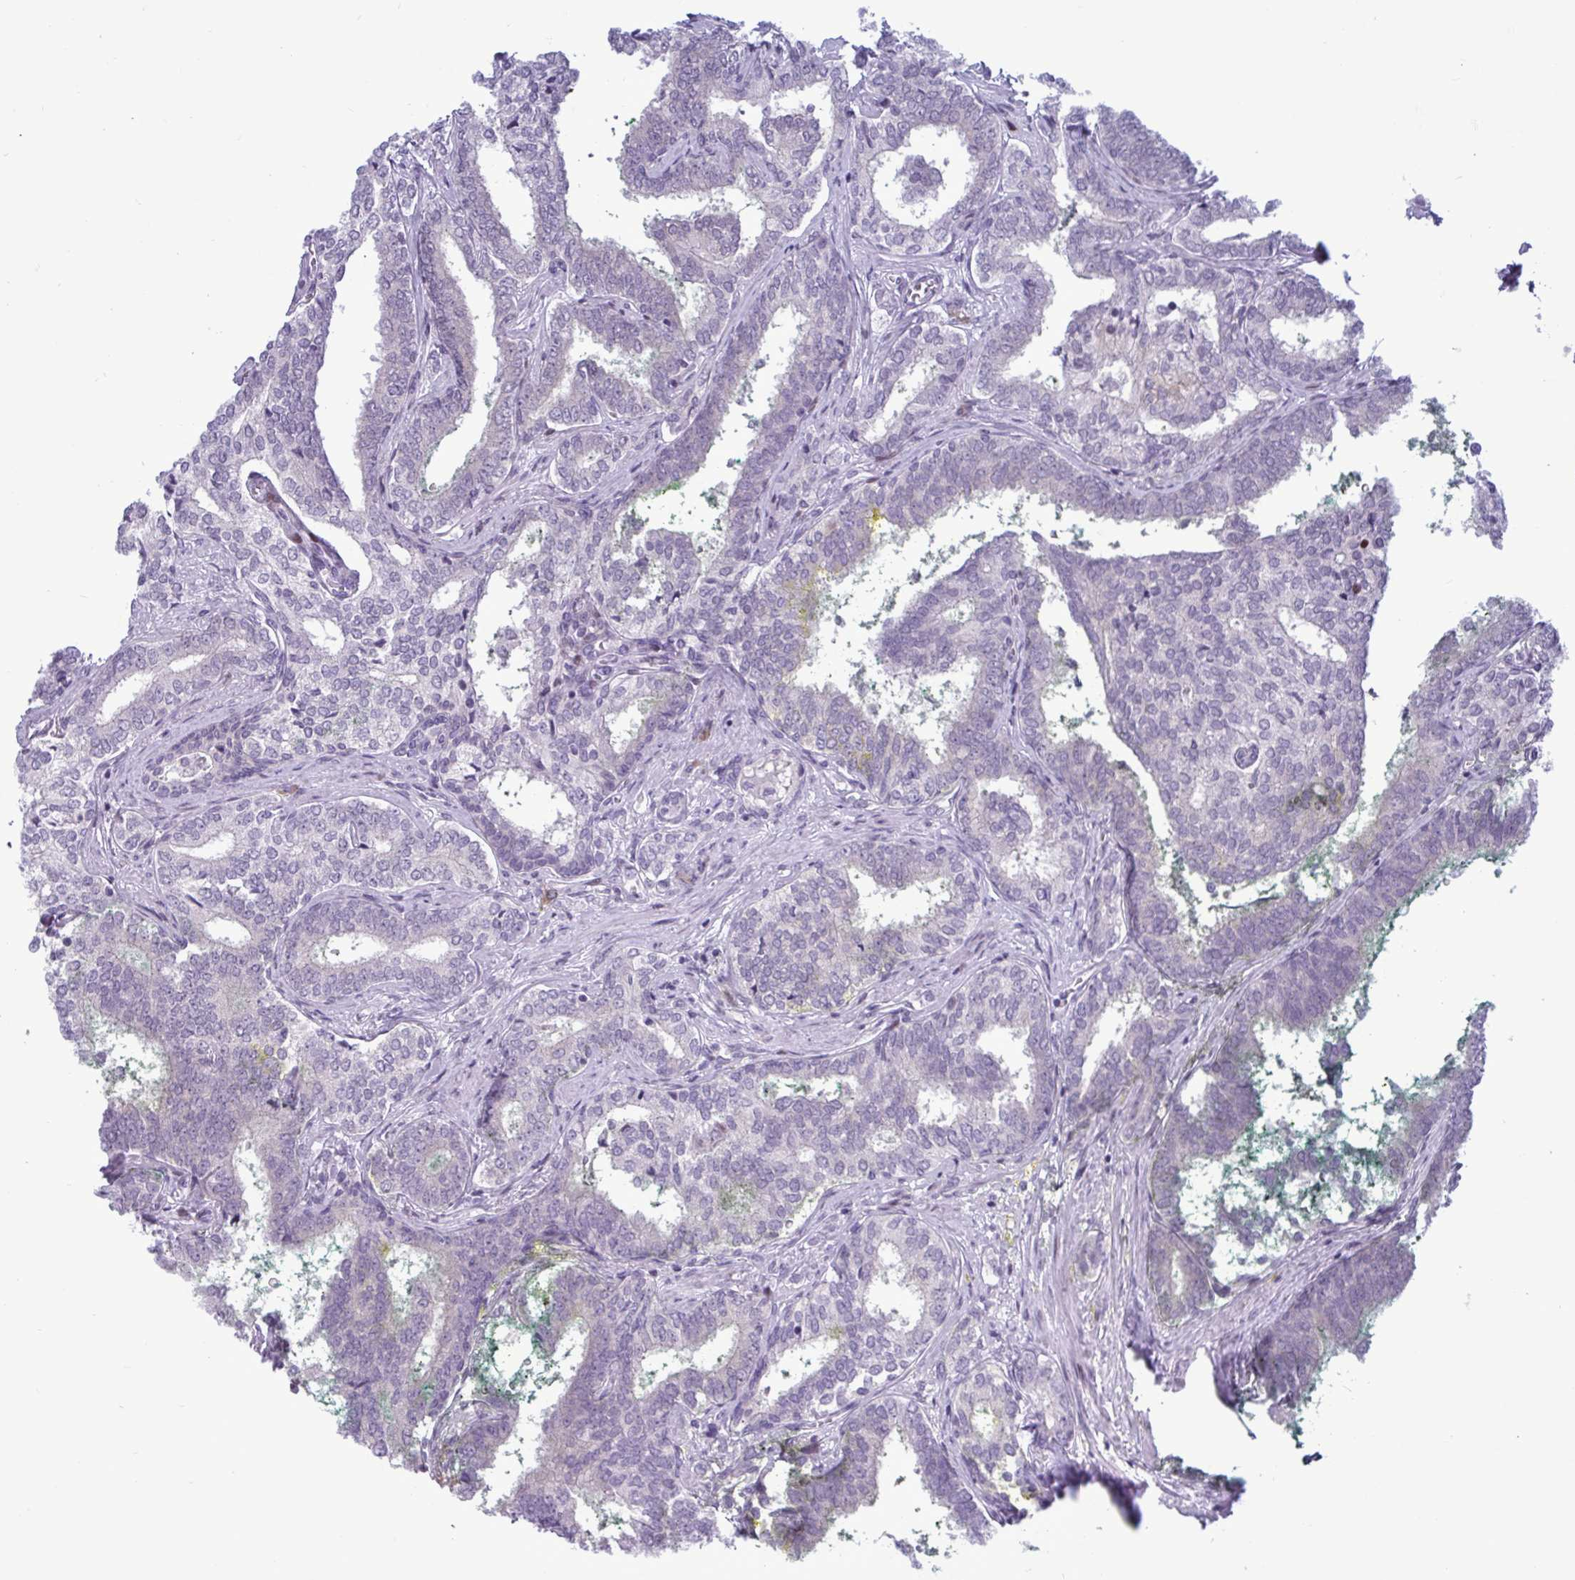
{"staining": {"intensity": "negative", "quantity": "none", "location": "none"}, "tissue": "prostate cancer", "cell_type": "Tumor cells", "image_type": "cancer", "snomed": [{"axis": "morphology", "description": "Adenocarcinoma, High grade"}, {"axis": "topography", "description": "Prostate"}], "caption": "The micrograph displays no significant positivity in tumor cells of prostate cancer. (DAB (3,3'-diaminobenzidine) immunohistochemistry (IHC) visualized using brightfield microscopy, high magnification).", "gene": "TAB1", "patient": {"sex": "male", "age": 72}}